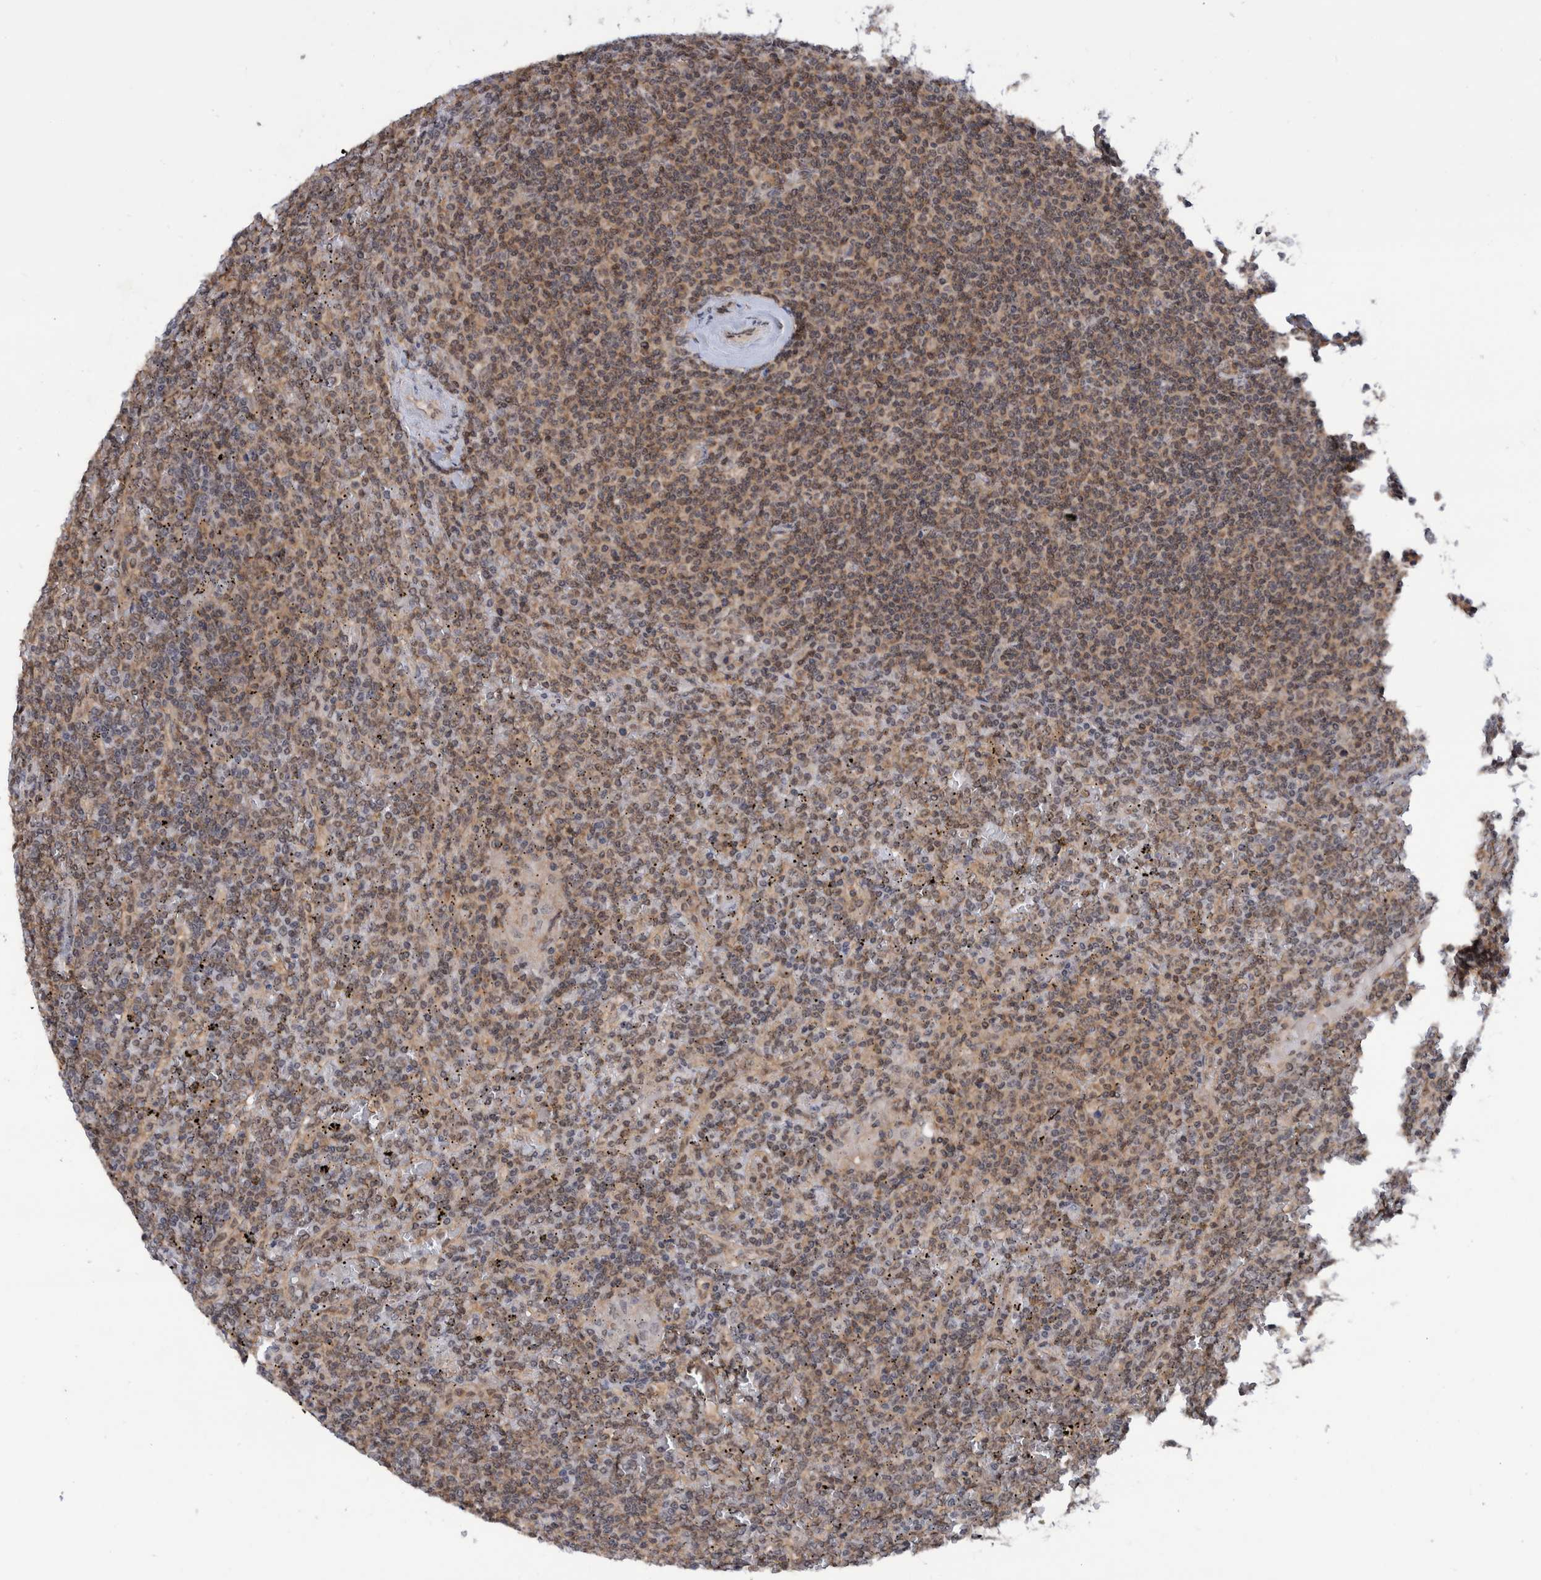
{"staining": {"intensity": "weak", "quantity": ">75%", "location": "cytoplasmic/membranous,nuclear"}, "tissue": "lymphoma", "cell_type": "Tumor cells", "image_type": "cancer", "snomed": [{"axis": "morphology", "description": "Malignant lymphoma, non-Hodgkin's type, Low grade"}, {"axis": "topography", "description": "Spleen"}], "caption": "Weak cytoplasmic/membranous and nuclear staining for a protein is appreciated in approximately >75% of tumor cells of lymphoma using IHC.", "gene": "PLPBP", "patient": {"sex": "female", "age": 19}}